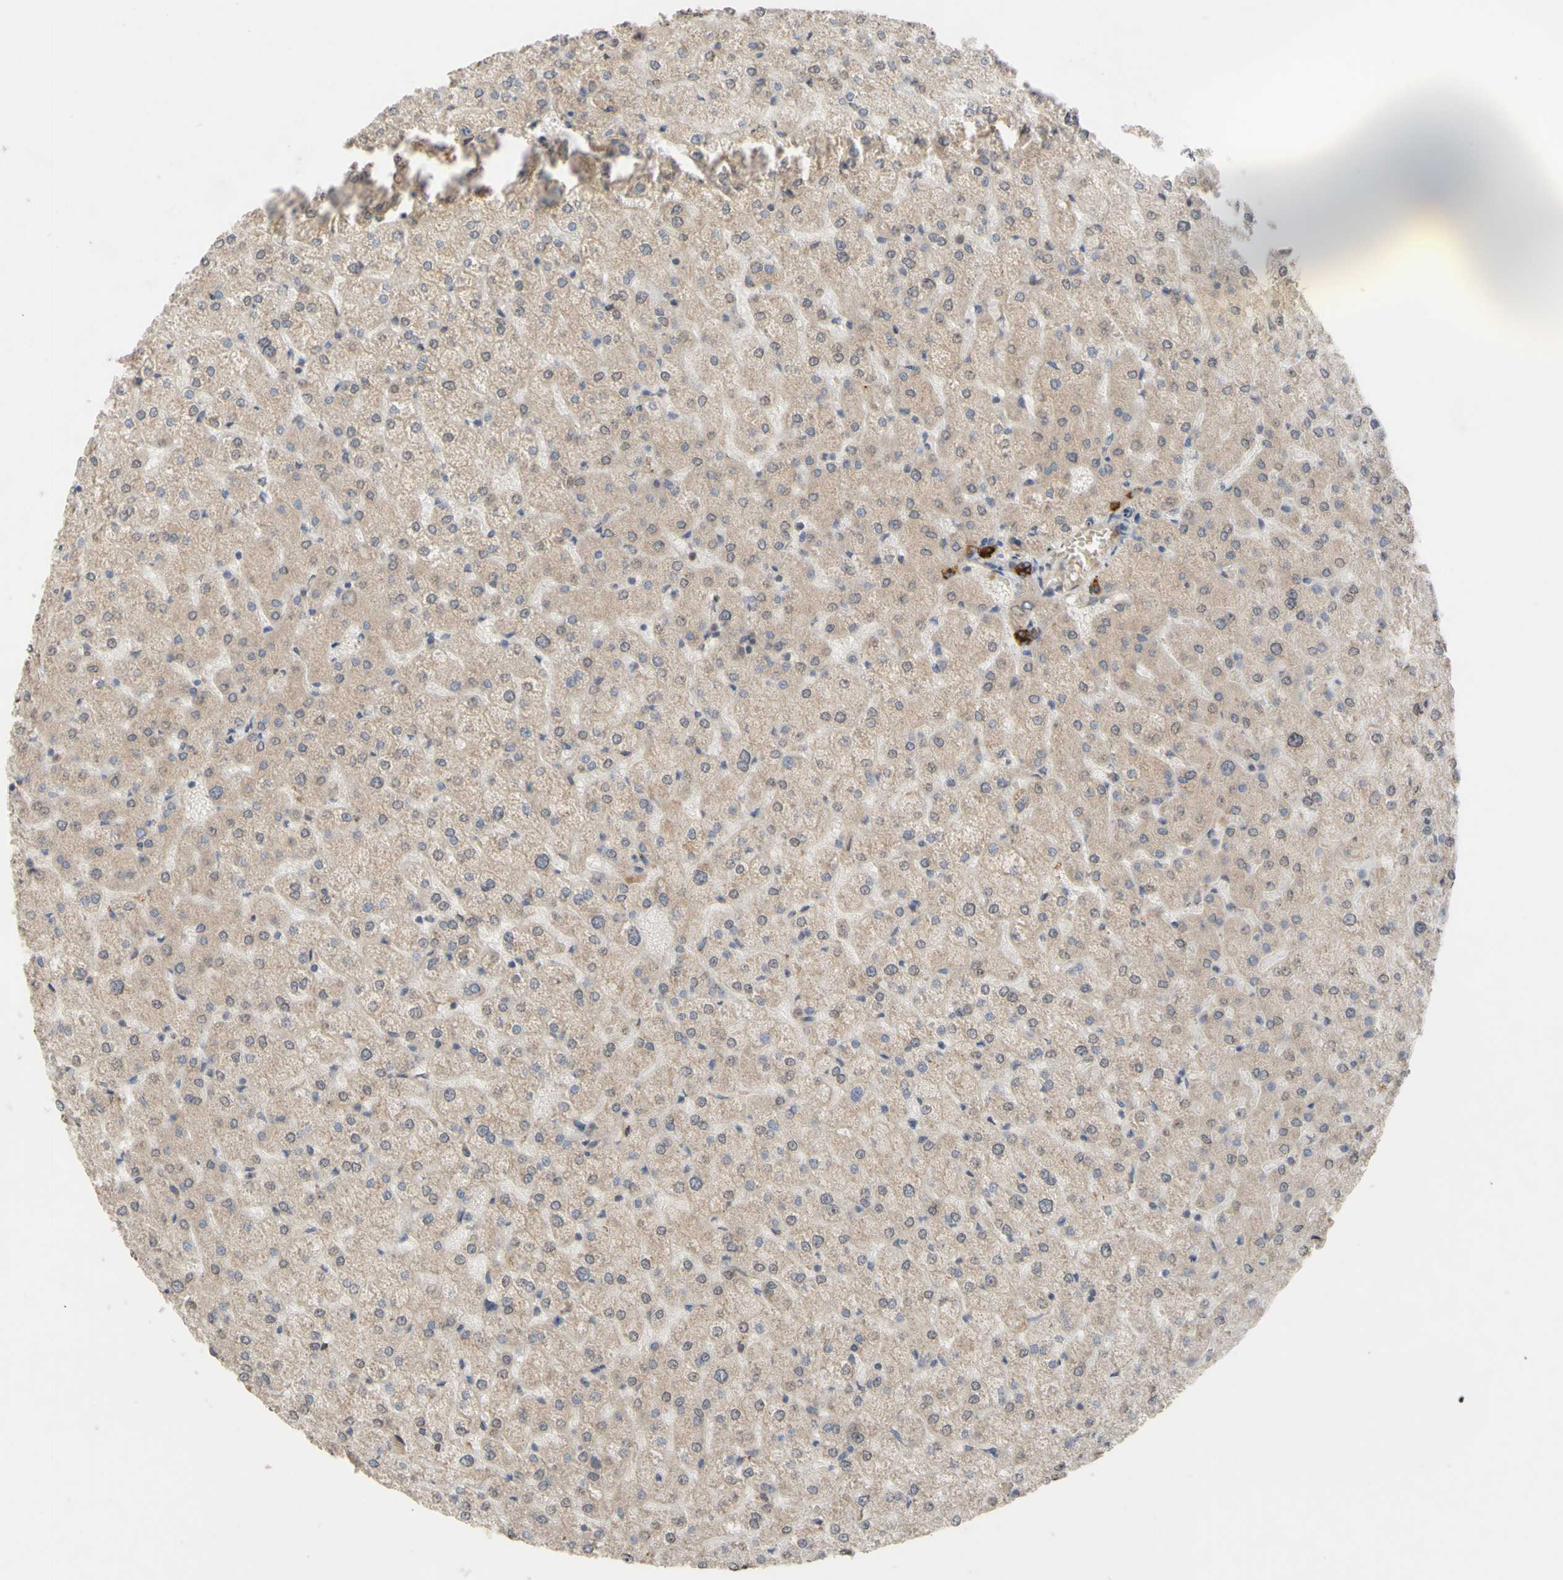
{"staining": {"intensity": "strong", "quantity": ">75%", "location": "cytoplasmic/membranous"}, "tissue": "liver", "cell_type": "Cholangiocytes", "image_type": "normal", "snomed": [{"axis": "morphology", "description": "Normal tissue, NOS"}, {"axis": "topography", "description": "Liver"}], "caption": "Brown immunohistochemical staining in benign human liver shows strong cytoplasmic/membranous positivity in approximately >75% of cholangiocytes.", "gene": "EIF2S3", "patient": {"sex": "female", "age": 32}}